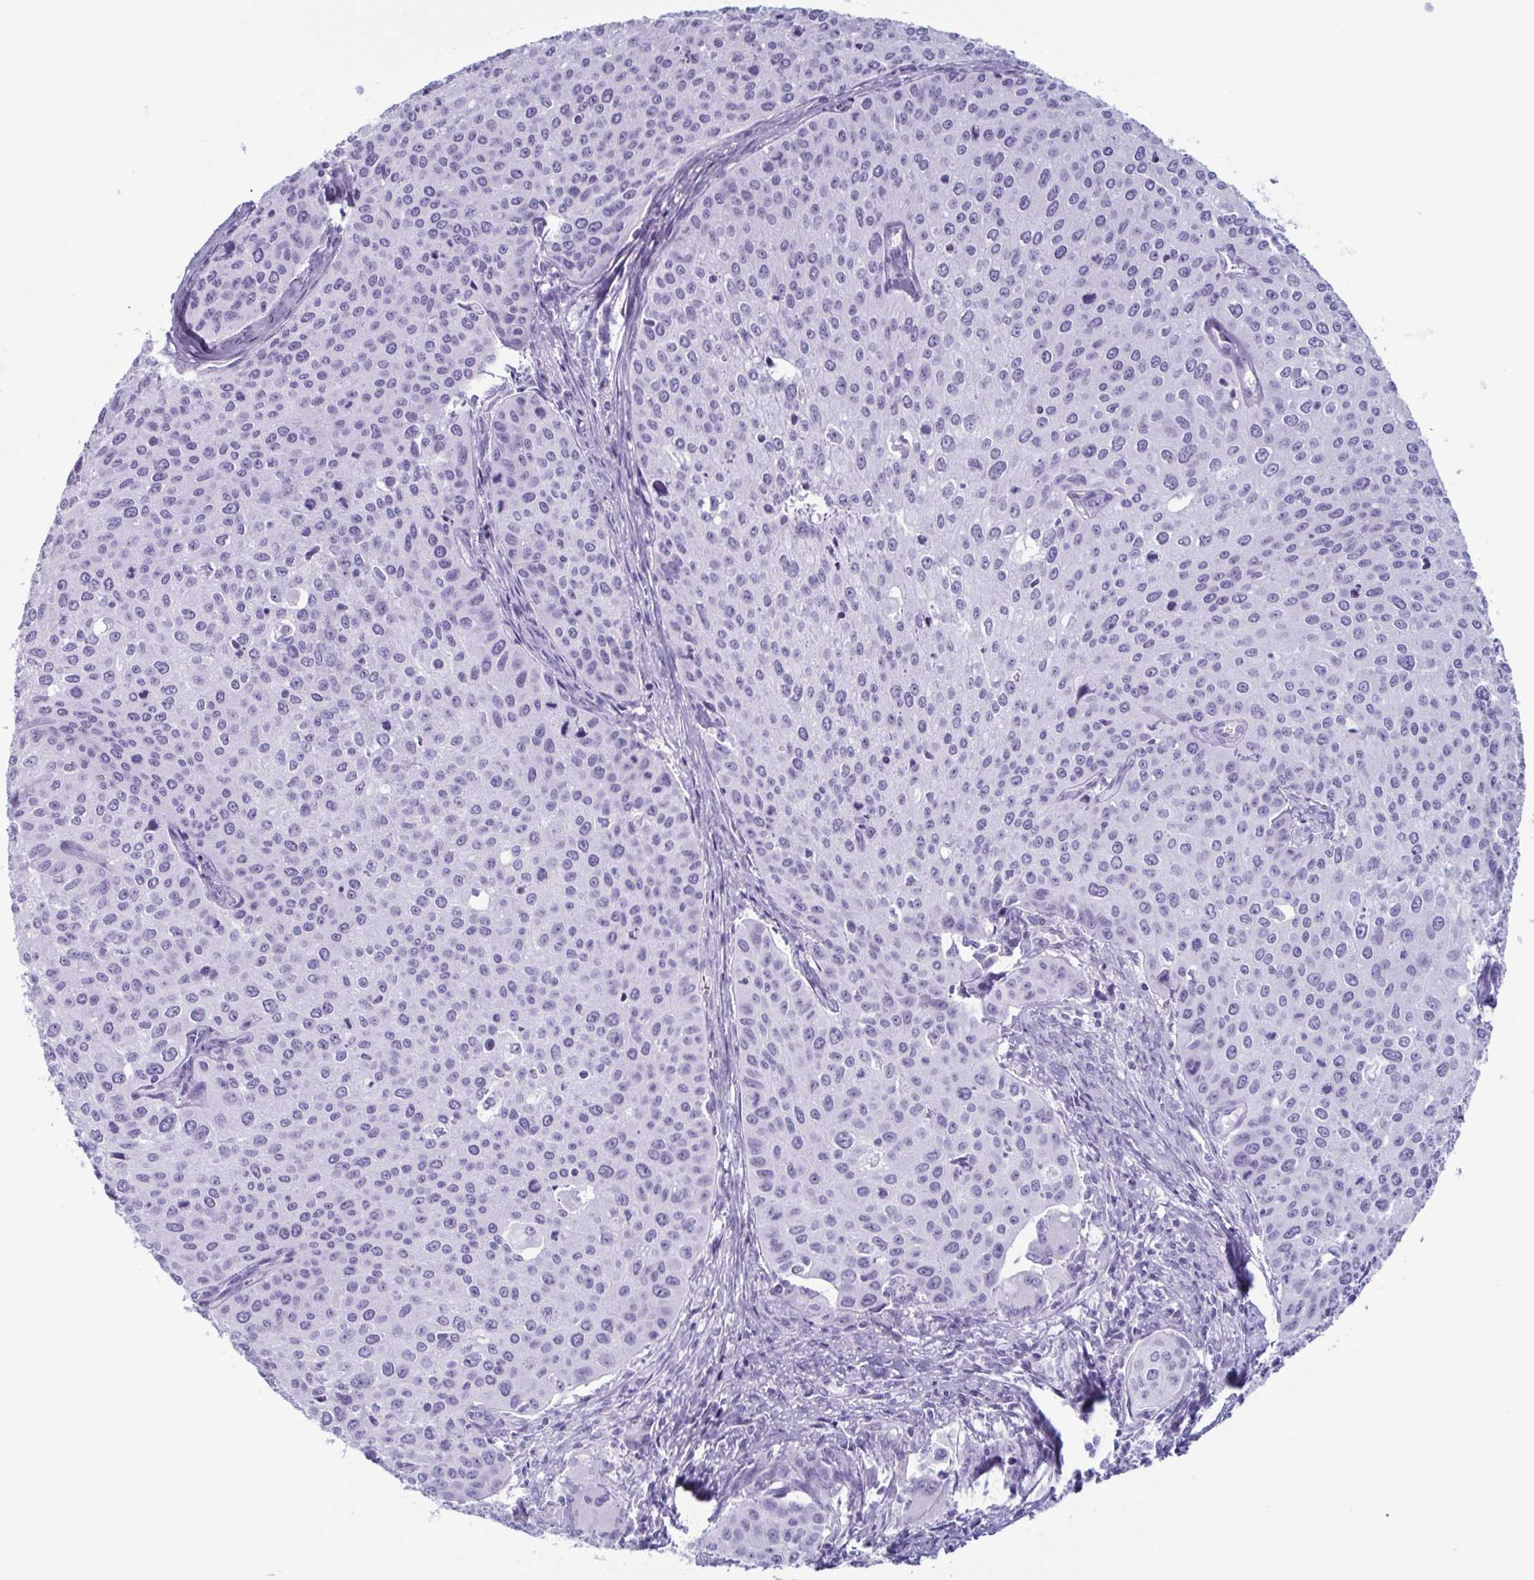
{"staining": {"intensity": "negative", "quantity": "none", "location": "none"}, "tissue": "cervical cancer", "cell_type": "Tumor cells", "image_type": "cancer", "snomed": [{"axis": "morphology", "description": "Squamous cell carcinoma, NOS"}, {"axis": "topography", "description": "Cervix"}], "caption": "This photomicrograph is of cervical cancer stained with immunohistochemistry (IHC) to label a protein in brown with the nuclei are counter-stained blue. There is no positivity in tumor cells.", "gene": "ENKUR", "patient": {"sex": "female", "age": 38}}